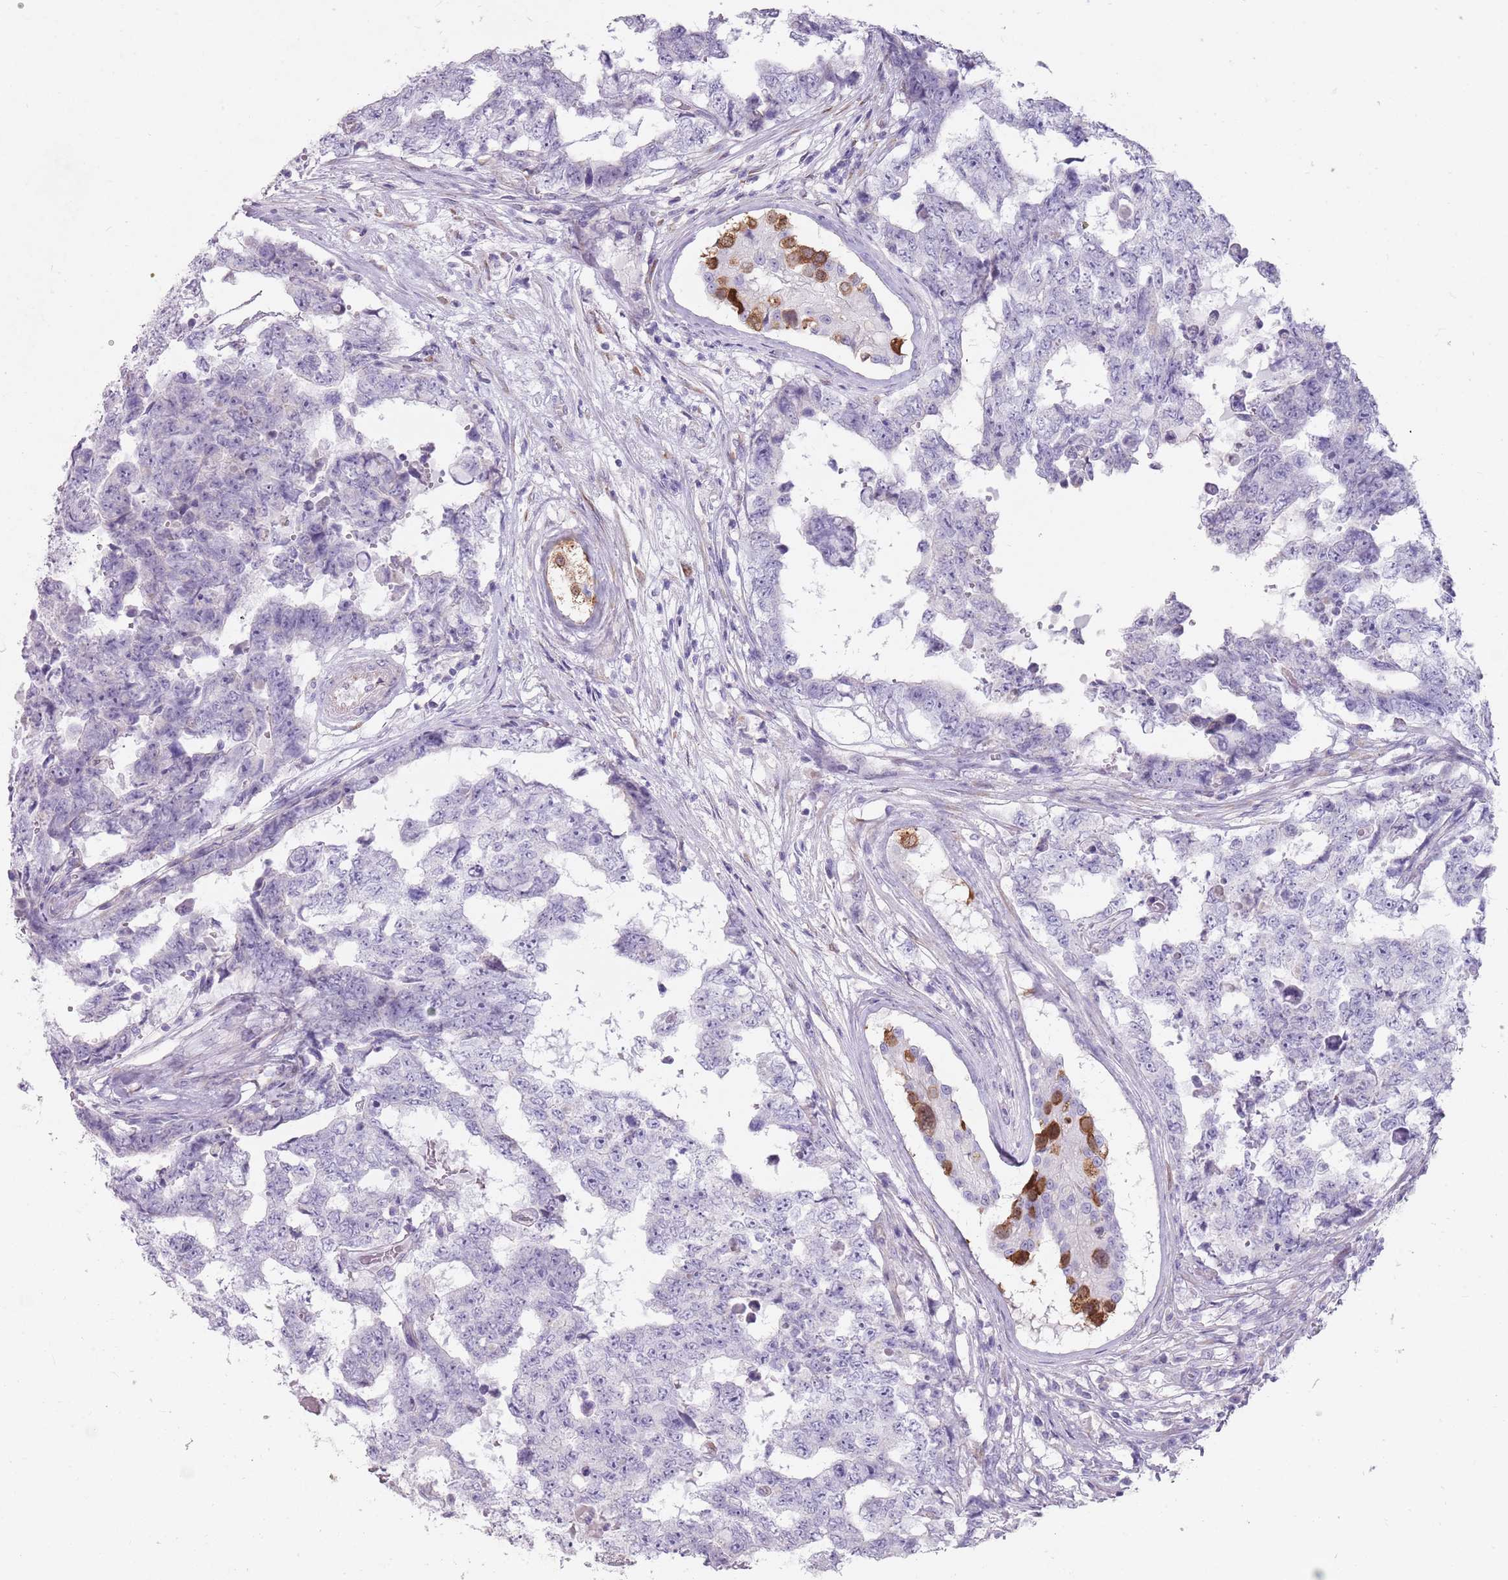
{"staining": {"intensity": "negative", "quantity": "none", "location": "none"}, "tissue": "testis cancer", "cell_type": "Tumor cells", "image_type": "cancer", "snomed": [{"axis": "morphology", "description": "Normal tissue, NOS"}, {"axis": "morphology", "description": "Carcinoma, Embryonal, NOS"}, {"axis": "topography", "description": "Testis"}, {"axis": "topography", "description": "Epididymis"}], "caption": "A micrograph of human testis cancer is negative for staining in tumor cells.", "gene": "DDX4", "patient": {"sex": "male", "age": 25}}